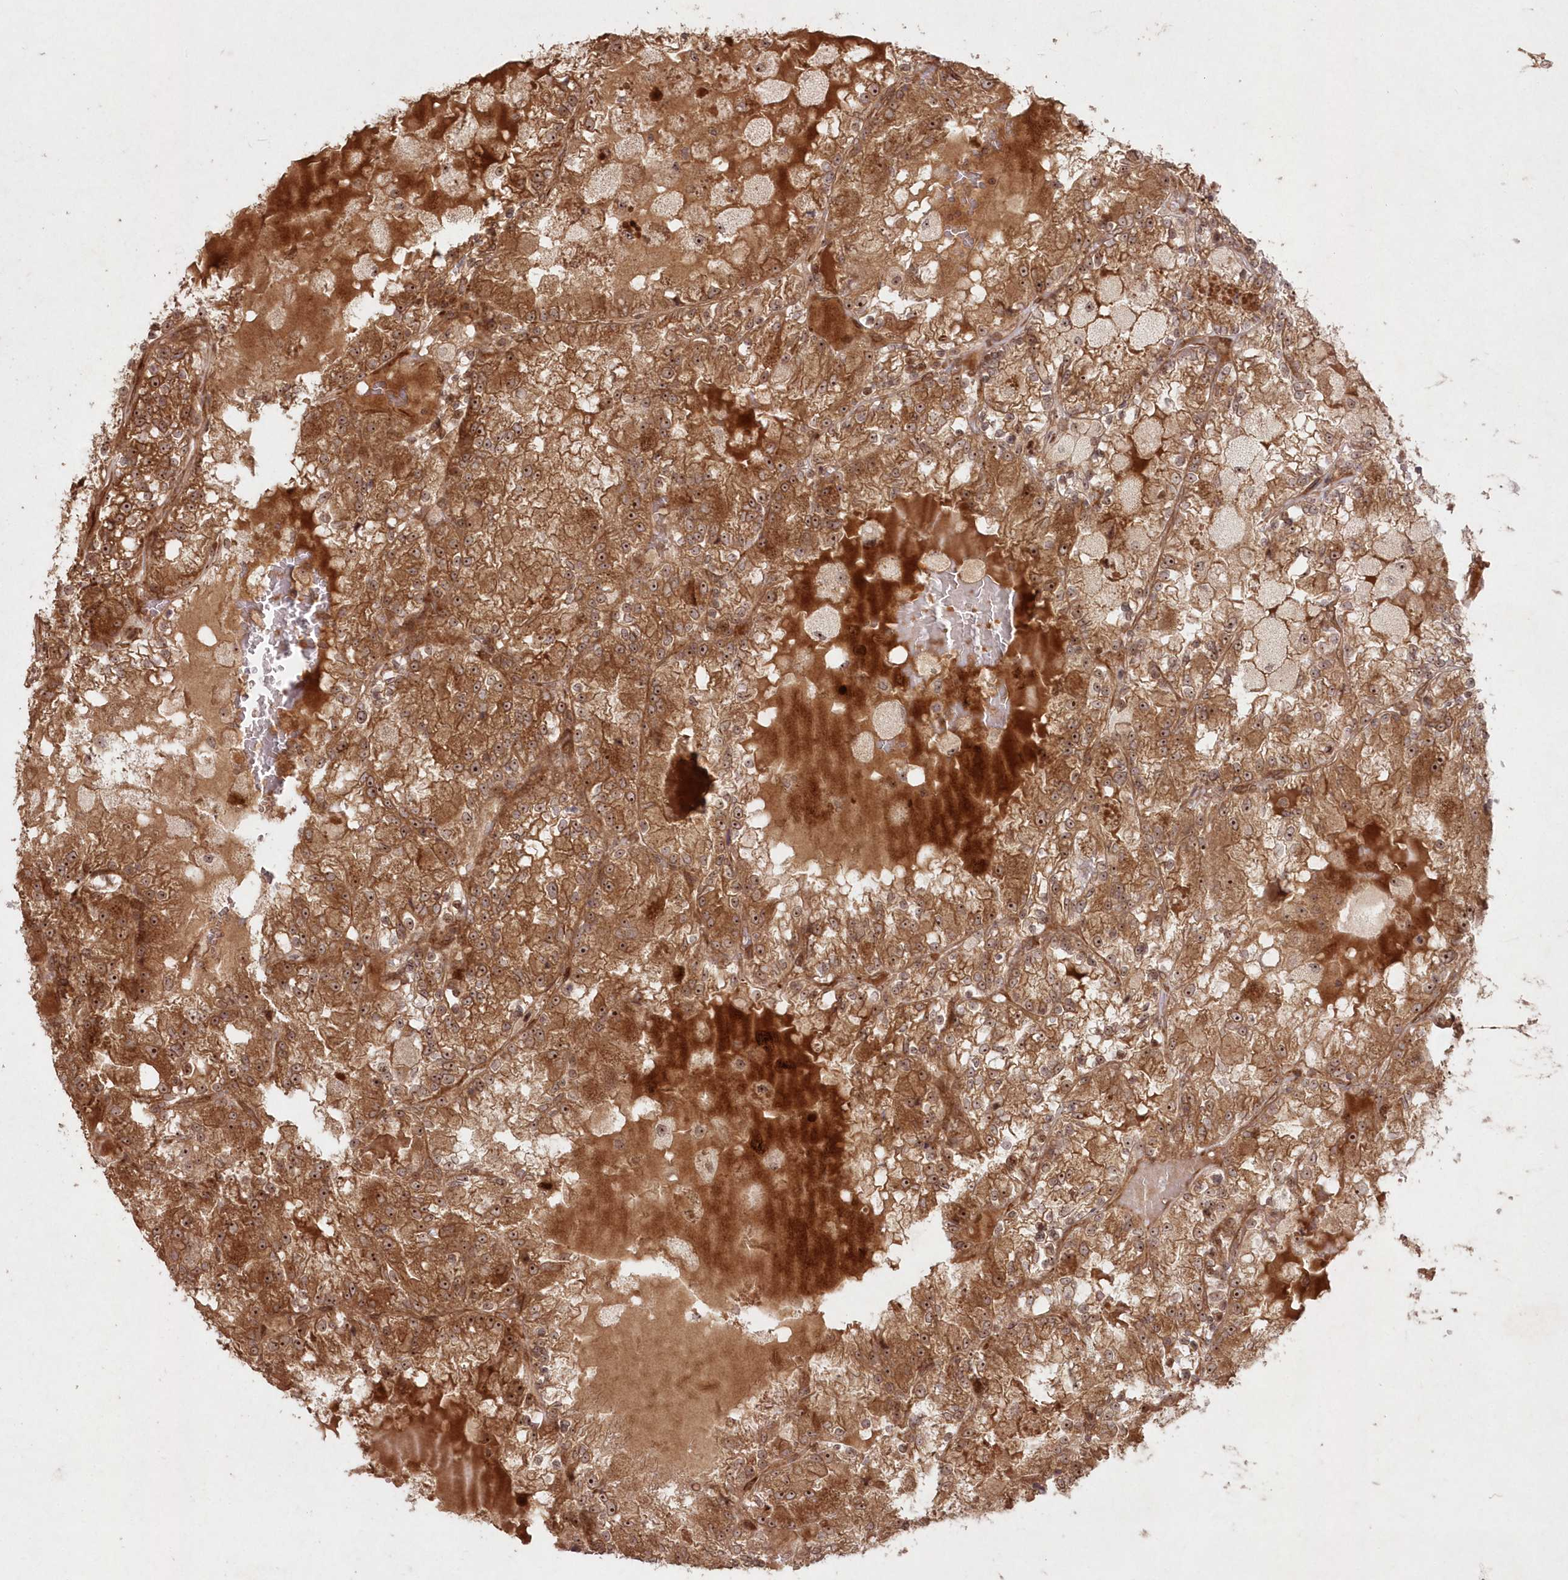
{"staining": {"intensity": "moderate", "quantity": ">75%", "location": "cytoplasmic/membranous,nuclear"}, "tissue": "renal cancer", "cell_type": "Tumor cells", "image_type": "cancer", "snomed": [{"axis": "morphology", "description": "Adenocarcinoma, NOS"}, {"axis": "topography", "description": "Kidney"}], "caption": "IHC (DAB (3,3'-diaminobenzidine)) staining of human renal adenocarcinoma reveals moderate cytoplasmic/membranous and nuclear protein staining in approximately >75% of tumor cells.", "gene": "SERINC1", "patient": {"sex": "female", "age": 56}}